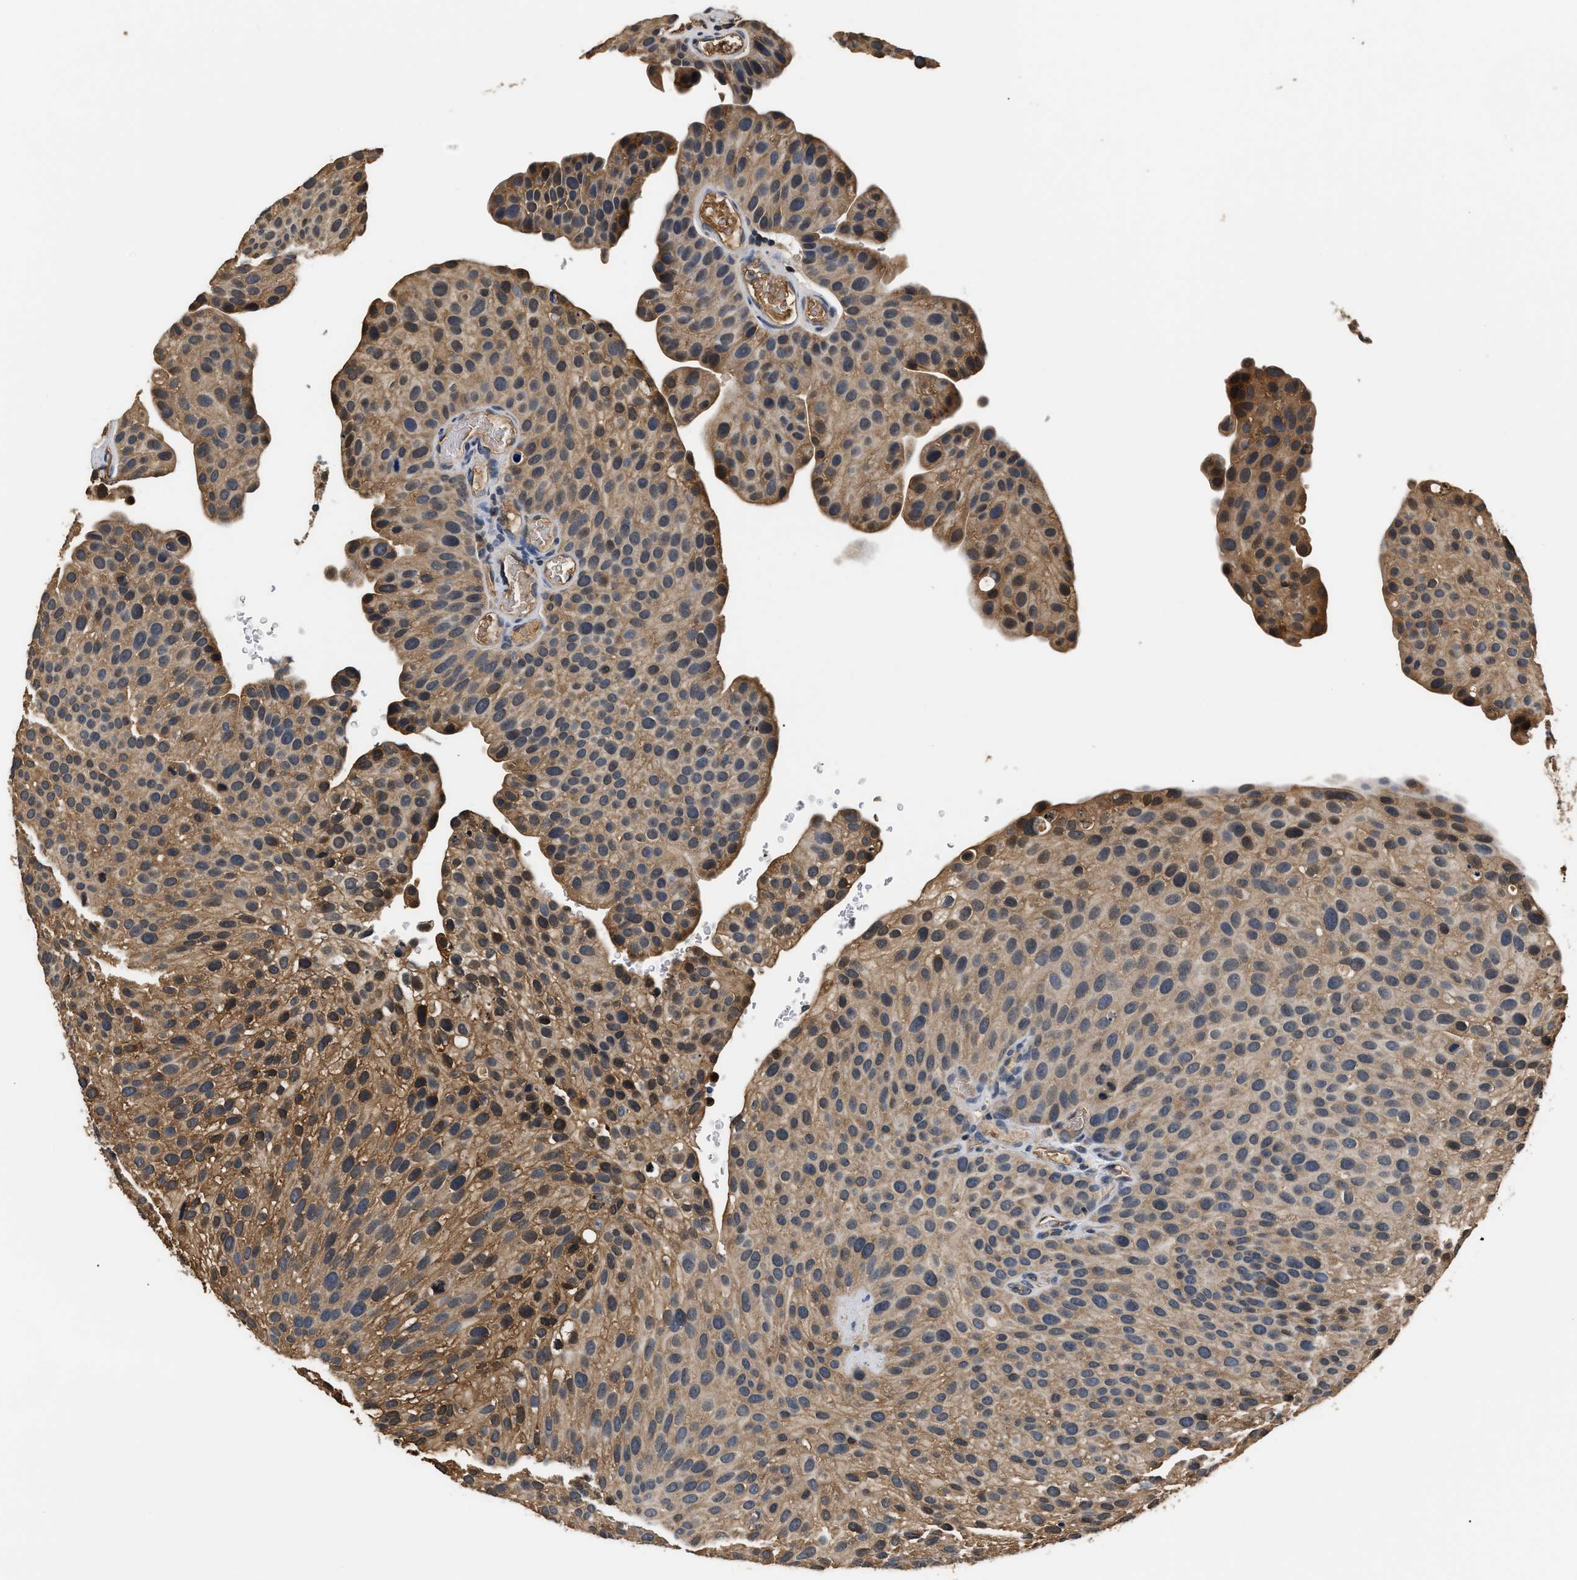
{"staining": {"intensity": "weak", "quantity": ">75%", "location": "cytoplasmic/membranous"}, "tissue": "urothelial cancer", "cell_type": "Tumor cells", "image_type": "cancer", "snomed": [{"axis": "morphology", "description": "Urothelial carcinoma, High grade"}, {"axis": "topography", "description": "Urinary bladder"}], "caption": "Immunohistochemical staining of urothelial cancer demonstrates weak cytoplasmic/membranous protein staining in about >75% of tumor cells.", "gene": "GPI", "patient": {"sex": "female", "age": 60}}